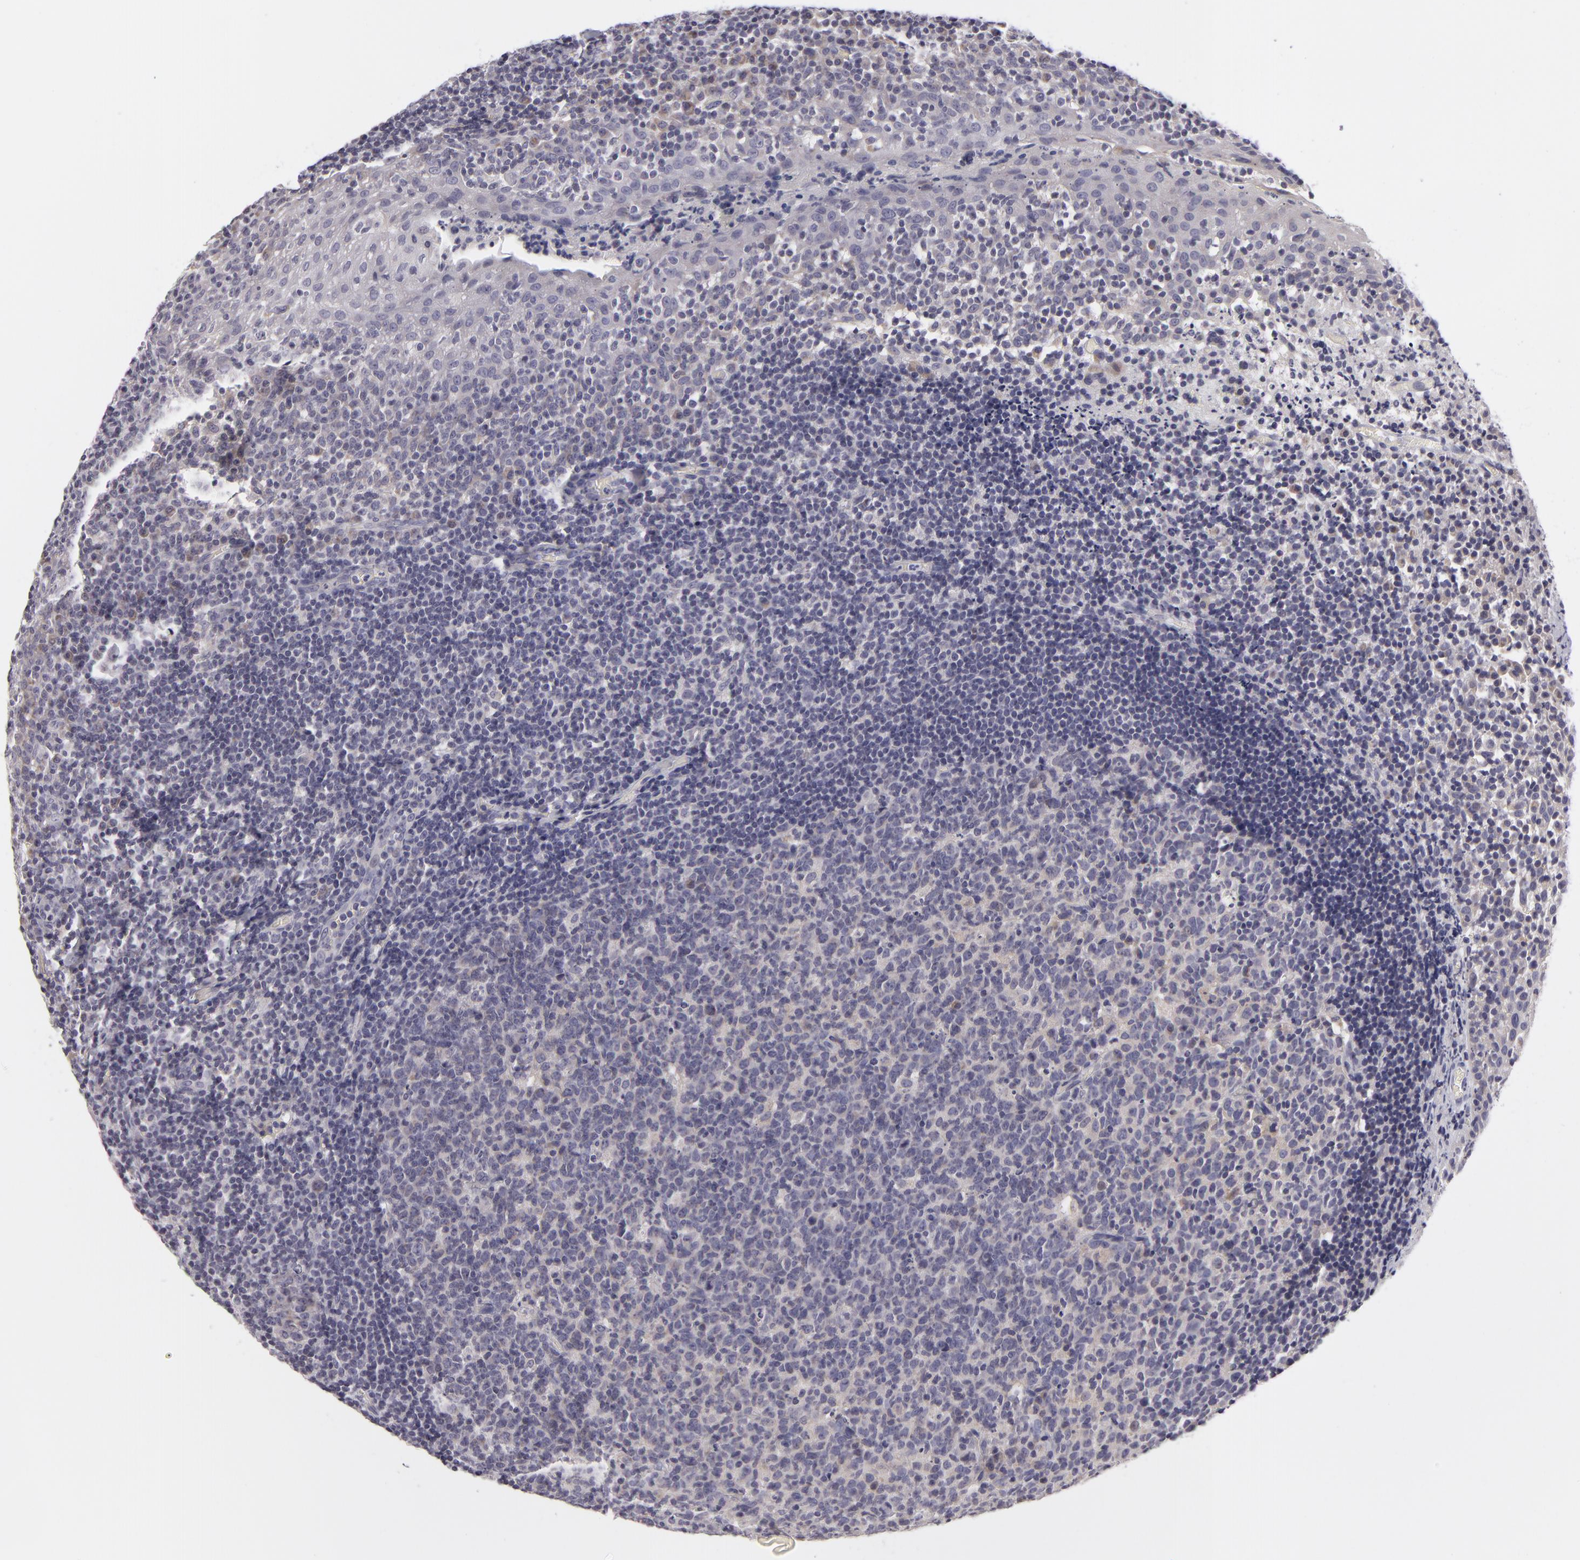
{"staining": {"intensity": "weak", "quantity": "25%-75%", "location": "cytoplasmic/membranous"}, "tissue": "tonsil", "cell_type": "Germinal center cells", "image_type": "normal", "snomed": [{"axis": "morphology", "description": "Normal tissue, NOS"}, {"axis": "topography", "description": "Tonsil"}], "caption": "DAB immunohistochemical staining of benign tonsil reveals weak cytoplasmic/membranous protein expression in approximately 25%-75% of germinal center cells.", "gene": "ATP2B3", "patient": {"sex": "male", "age": 6}}